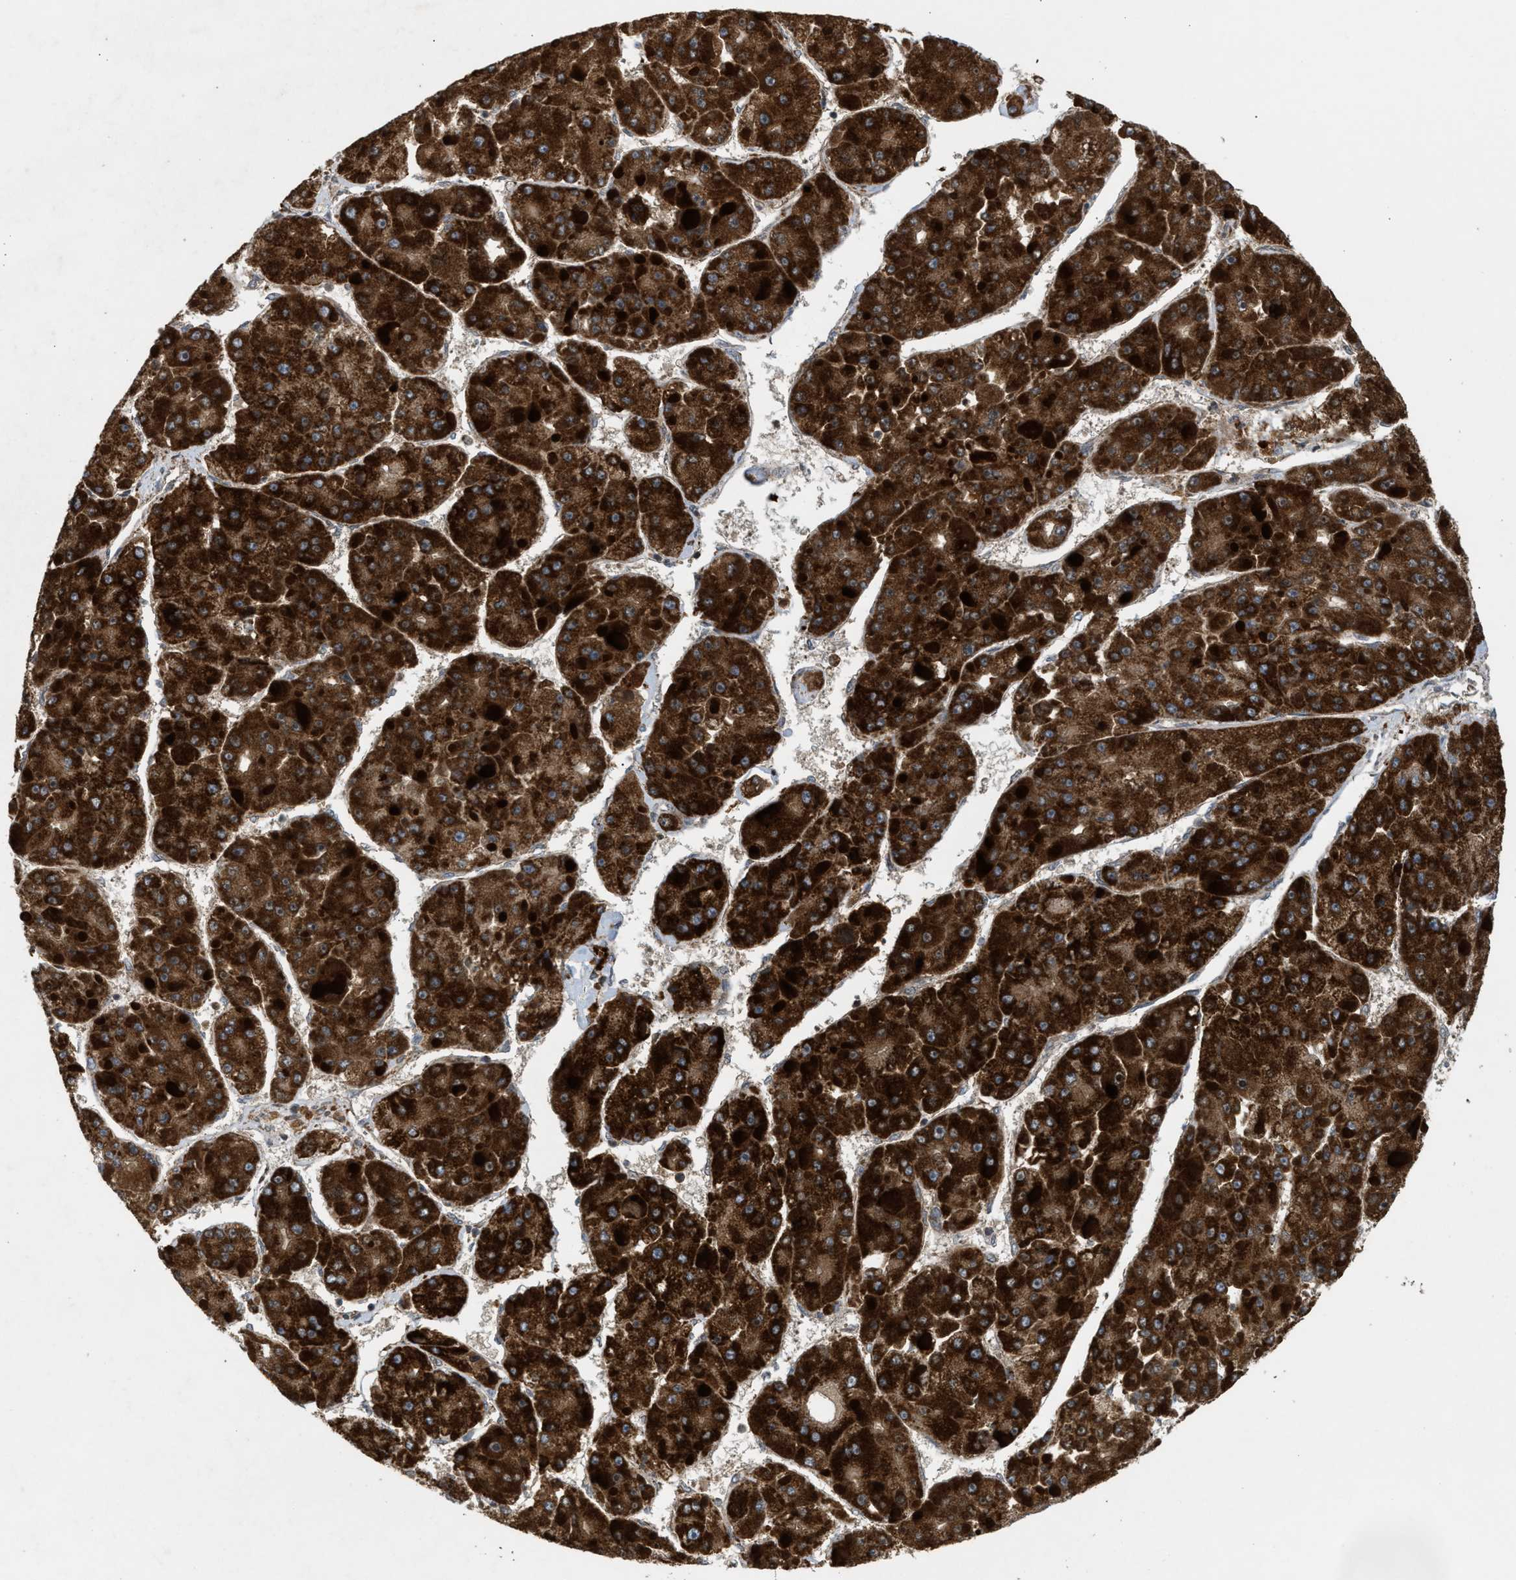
{"staining": {"intensity": "strong", "quantity": ">75%", "location": "cytoplasmic/membranous"}, "tissue": "liver cancer", "cell_type": "Tumor cells", "image_type": "cancer", "snomed": [{"axis": "morphology", "description": "Carcinoma, Hepatocellular, NOS"}, {"axis": "topography", "description": "Liver"}], "caption": "Brown immunohistochemical staining in liver hepatocellular carcinoma exhibits strong cytoplasmic/membranous expression in approximately >75% of tumor cells. The protein is shown in brown color, while the nuclei are stained blue.", "gene": "TACO1", "patient": {"sex": "female", "age": 73}}